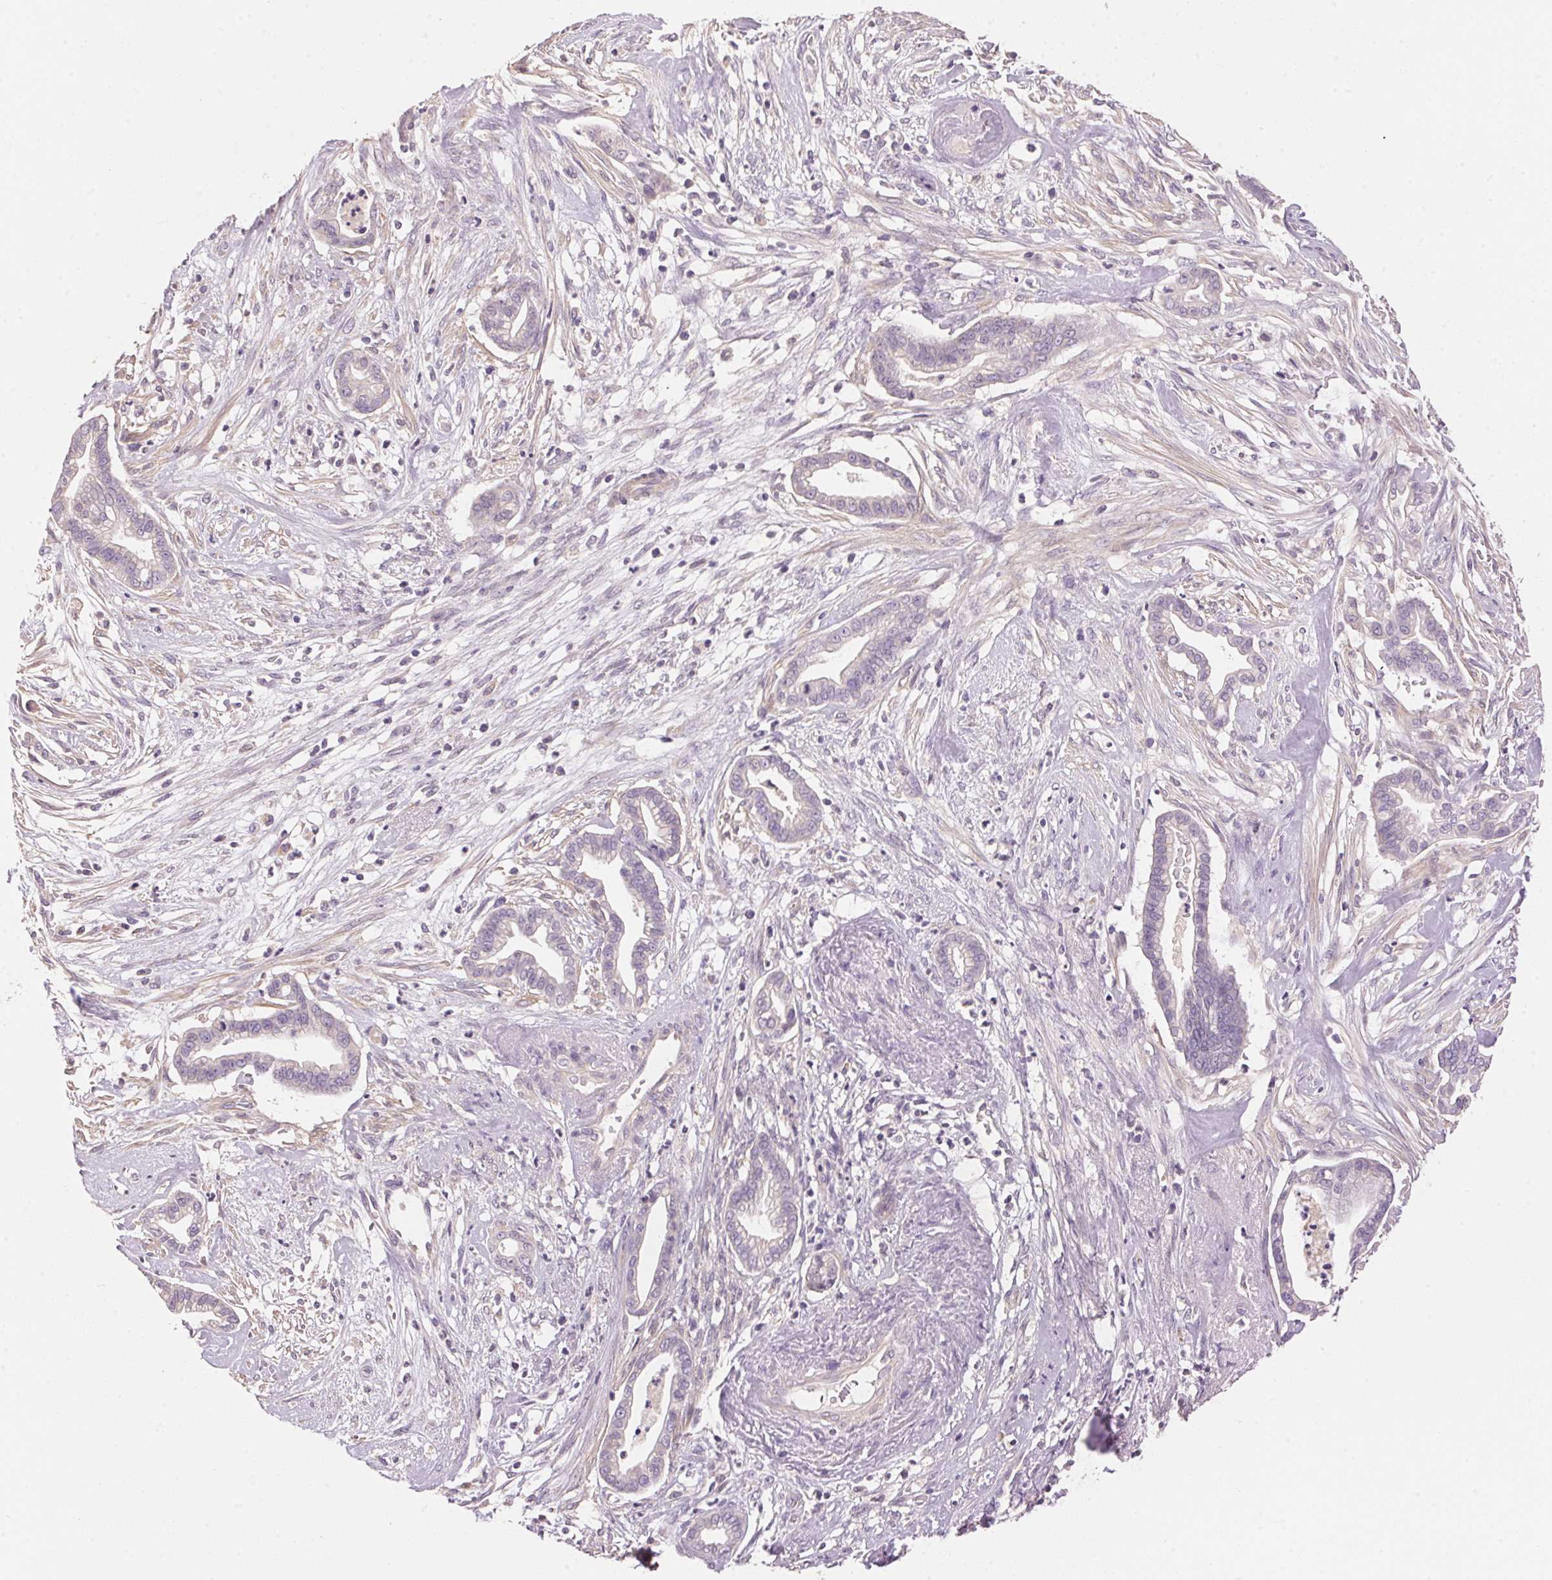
{"staining": {"intensity": "negative", "quantity": "none", "location": "none"}, "tissue": "cervical cancer", "cell_type": "Tumor cells", "image_type": "cancer", "snomed": [{"axis": "morphology", "description": "Adenocarcinoma, NOS"}, {"axis": "topography", "description": "Cervix"}], "caption": "Adenocarcinoma (cervical) stained for a protein using immunohistochemistry demonstrates no positivity tumor cells.", "gene": "LYZL6", "patient": {"sex": "female", "age": 62}}